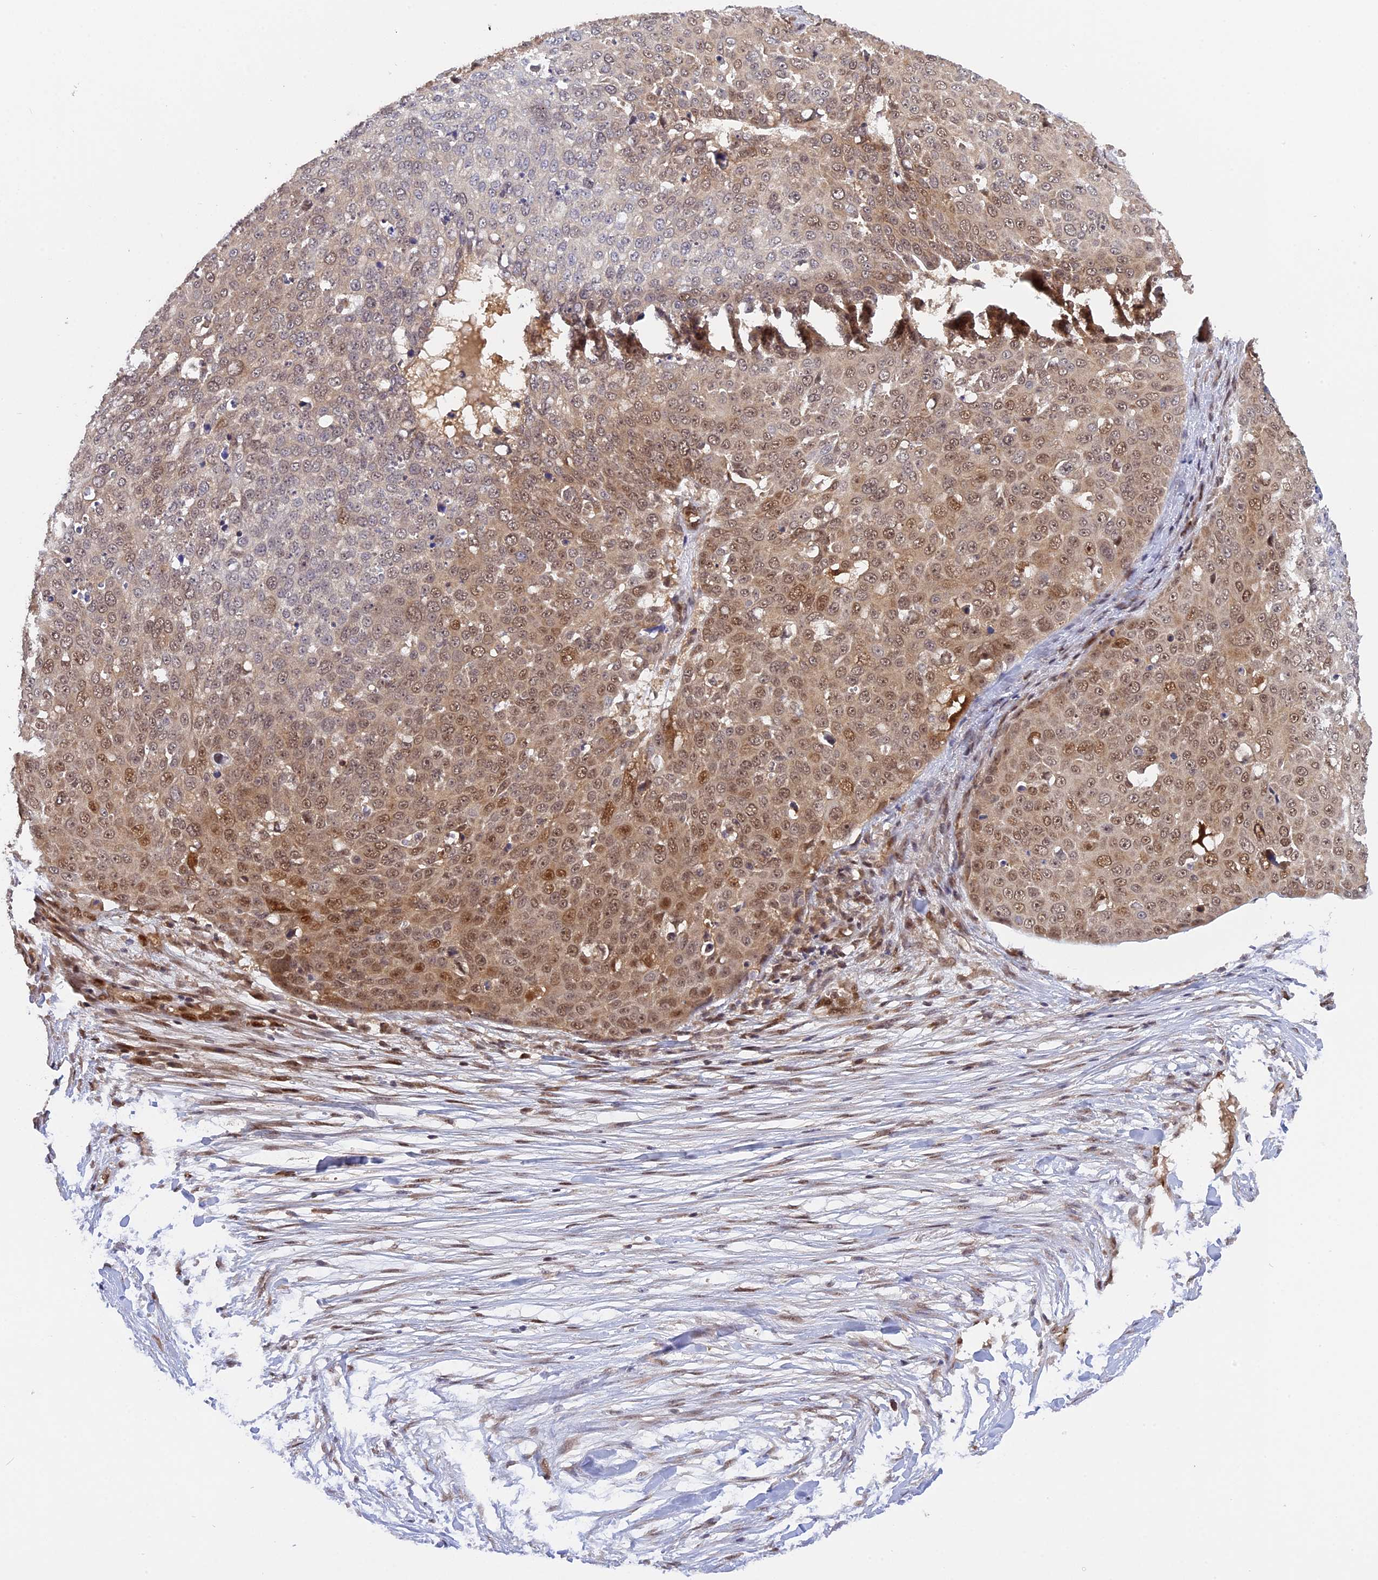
{"staining": {"intensity": "moderate", "quantity": "25%-75%", "location": "nuclear"}, "tissue": "skin cancer", "cell_type": "Tumor cells", "image_type": "cancer", "snomed": [{"axis": "morphology", "description": "Squamous cell carcinoma, NOS"}, {"axis": "topography", "description": "Skin"}], "caption": "Immunohistochemical staining of human skin squamous cell carcinoma shows medium levels of moderate nuclear positivity in approximately 25%-75% of tumor cells.", "gene": "ZNF428", "patient": {"sex": "male", "age": 71}}